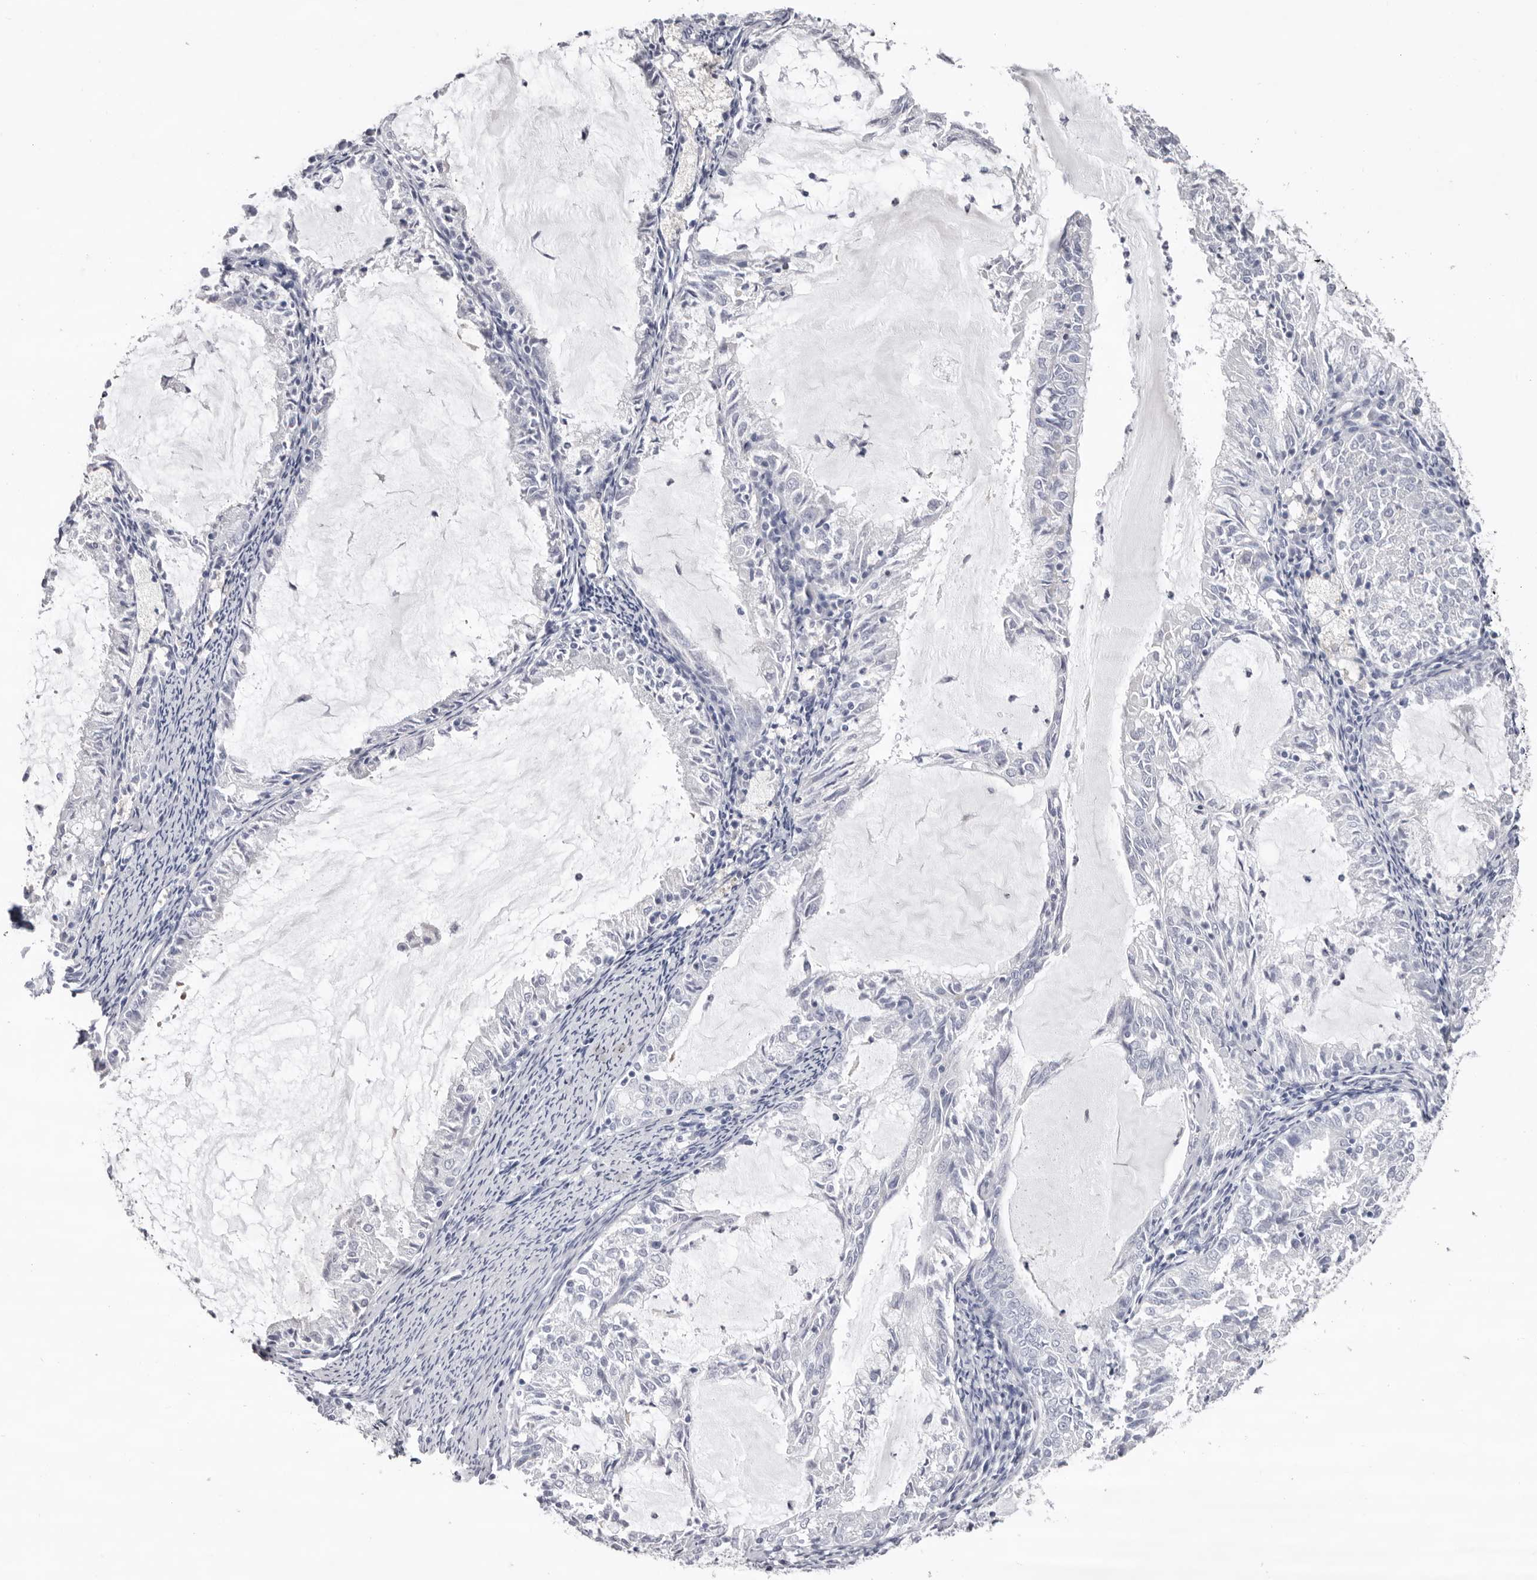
{"staining": {"intensity": "negative", "quantity": "none", "location": "none"}, "tissue": "endometrial cancer", "cell_type": "Tumor cells", "image_type": "cancer", "snomed": [{"axis": "morphology", "description": "Adenocarcinoma, NOS"}, {"axis": "topography", "description": "Endometrium"}], "caption": "Immunohistochemistry (IHC) micrograph of neoplastic tissue: human endometrial adenocarcinoma stained with DAB reveals no significant protein expression in tumor cells.", "gene": "LPO", "patient": {"sex": "female", "age": 57}}